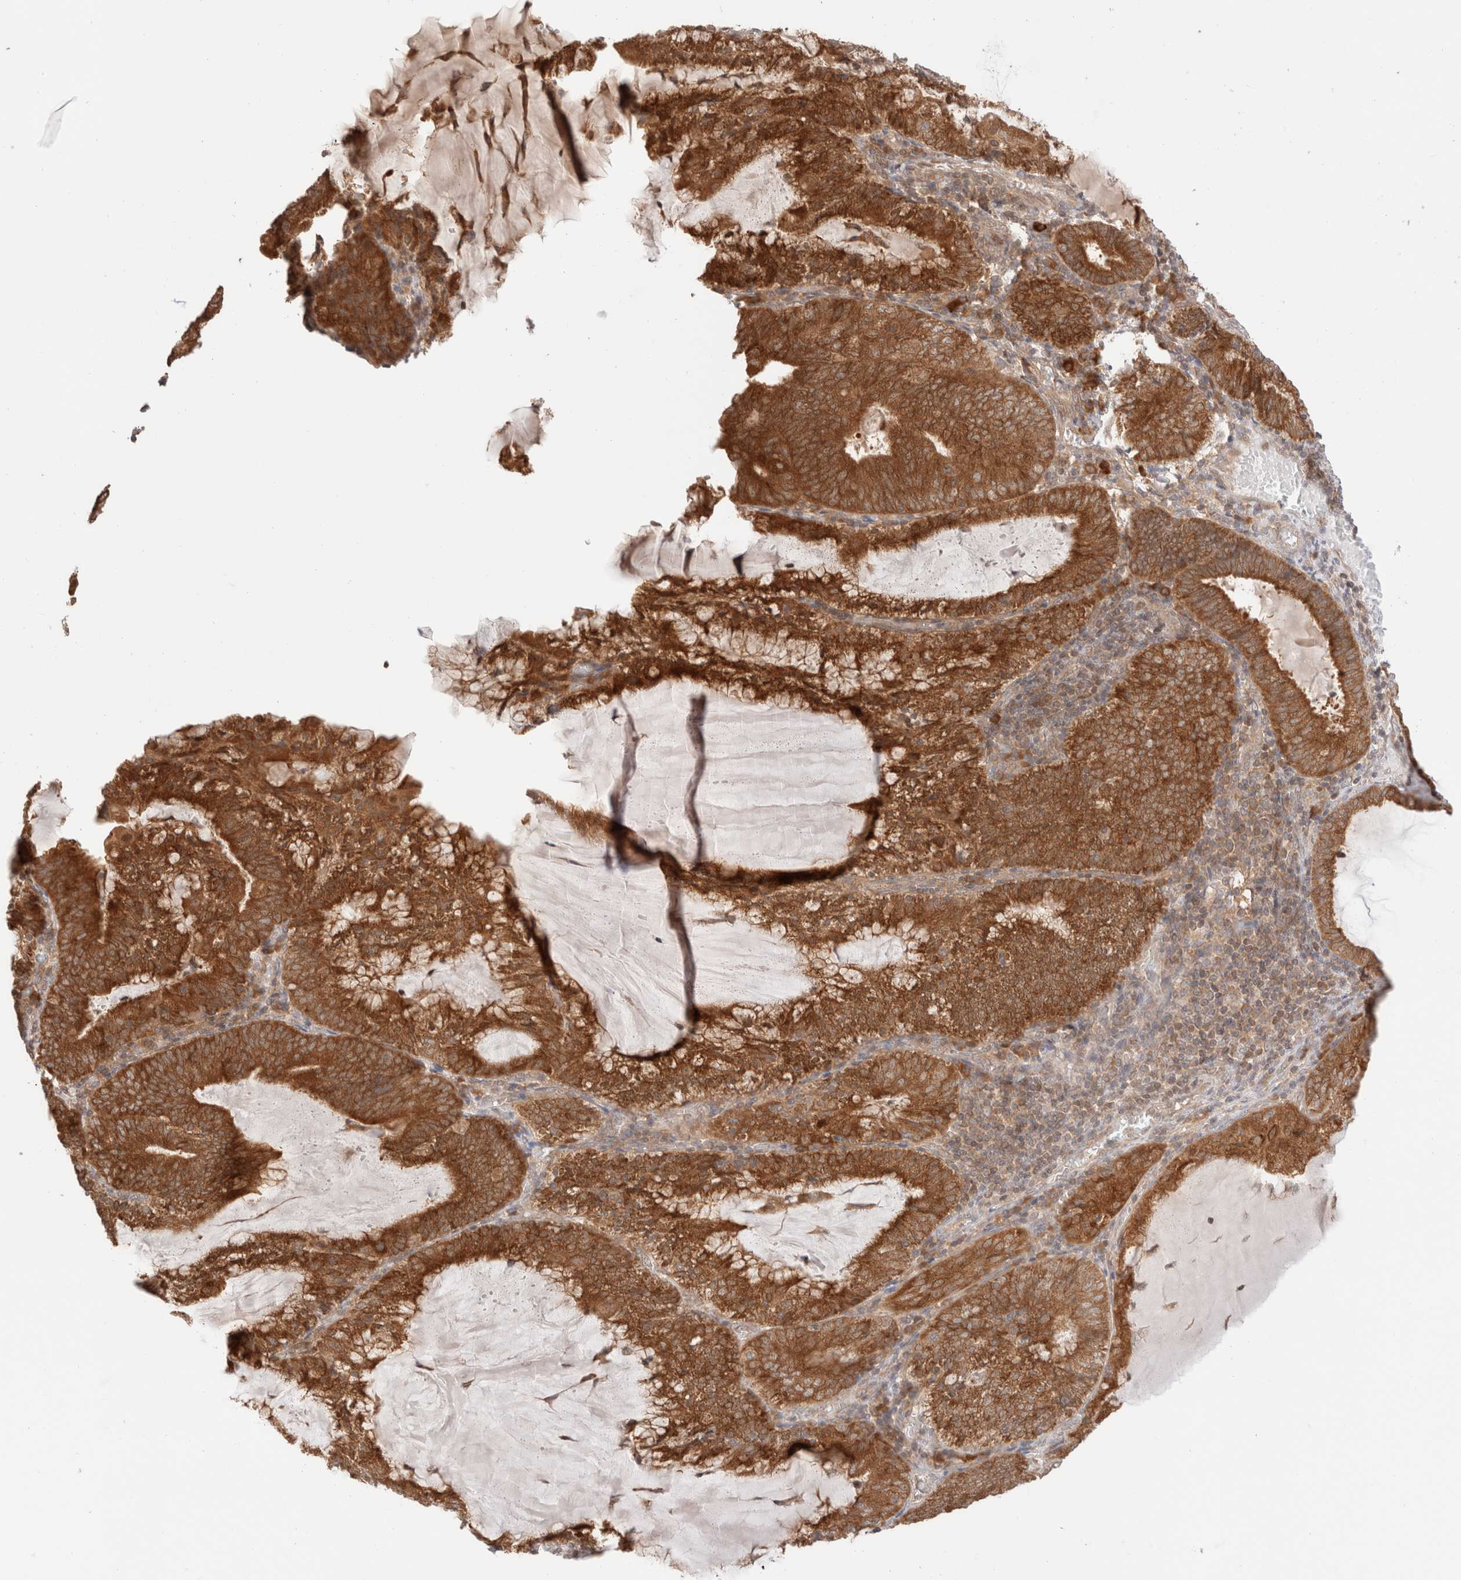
{"staining": {"intensity": "strong", "quantity": ">75%", "location": "cytoplasmic/membranous"}, "tissue": "endometrial cancer", "cell_type": "Tumor cells", "image_type": "cancer", "snomed": [{"axis": "morphology", "description": "Adenocarcinoma, NOS"}, {"axis": "topography", "description": "Endometrium"}], "caption": "IHC of human endometrial cancer reveals high levels of strong cytoplasmic/membranous expression in about >75% of tumor cells. The protein of interest is shown in brown color, while the nuclei are stained blue.", "gene": "XKR4", "patient": {"sex": "female", "age": 81}}